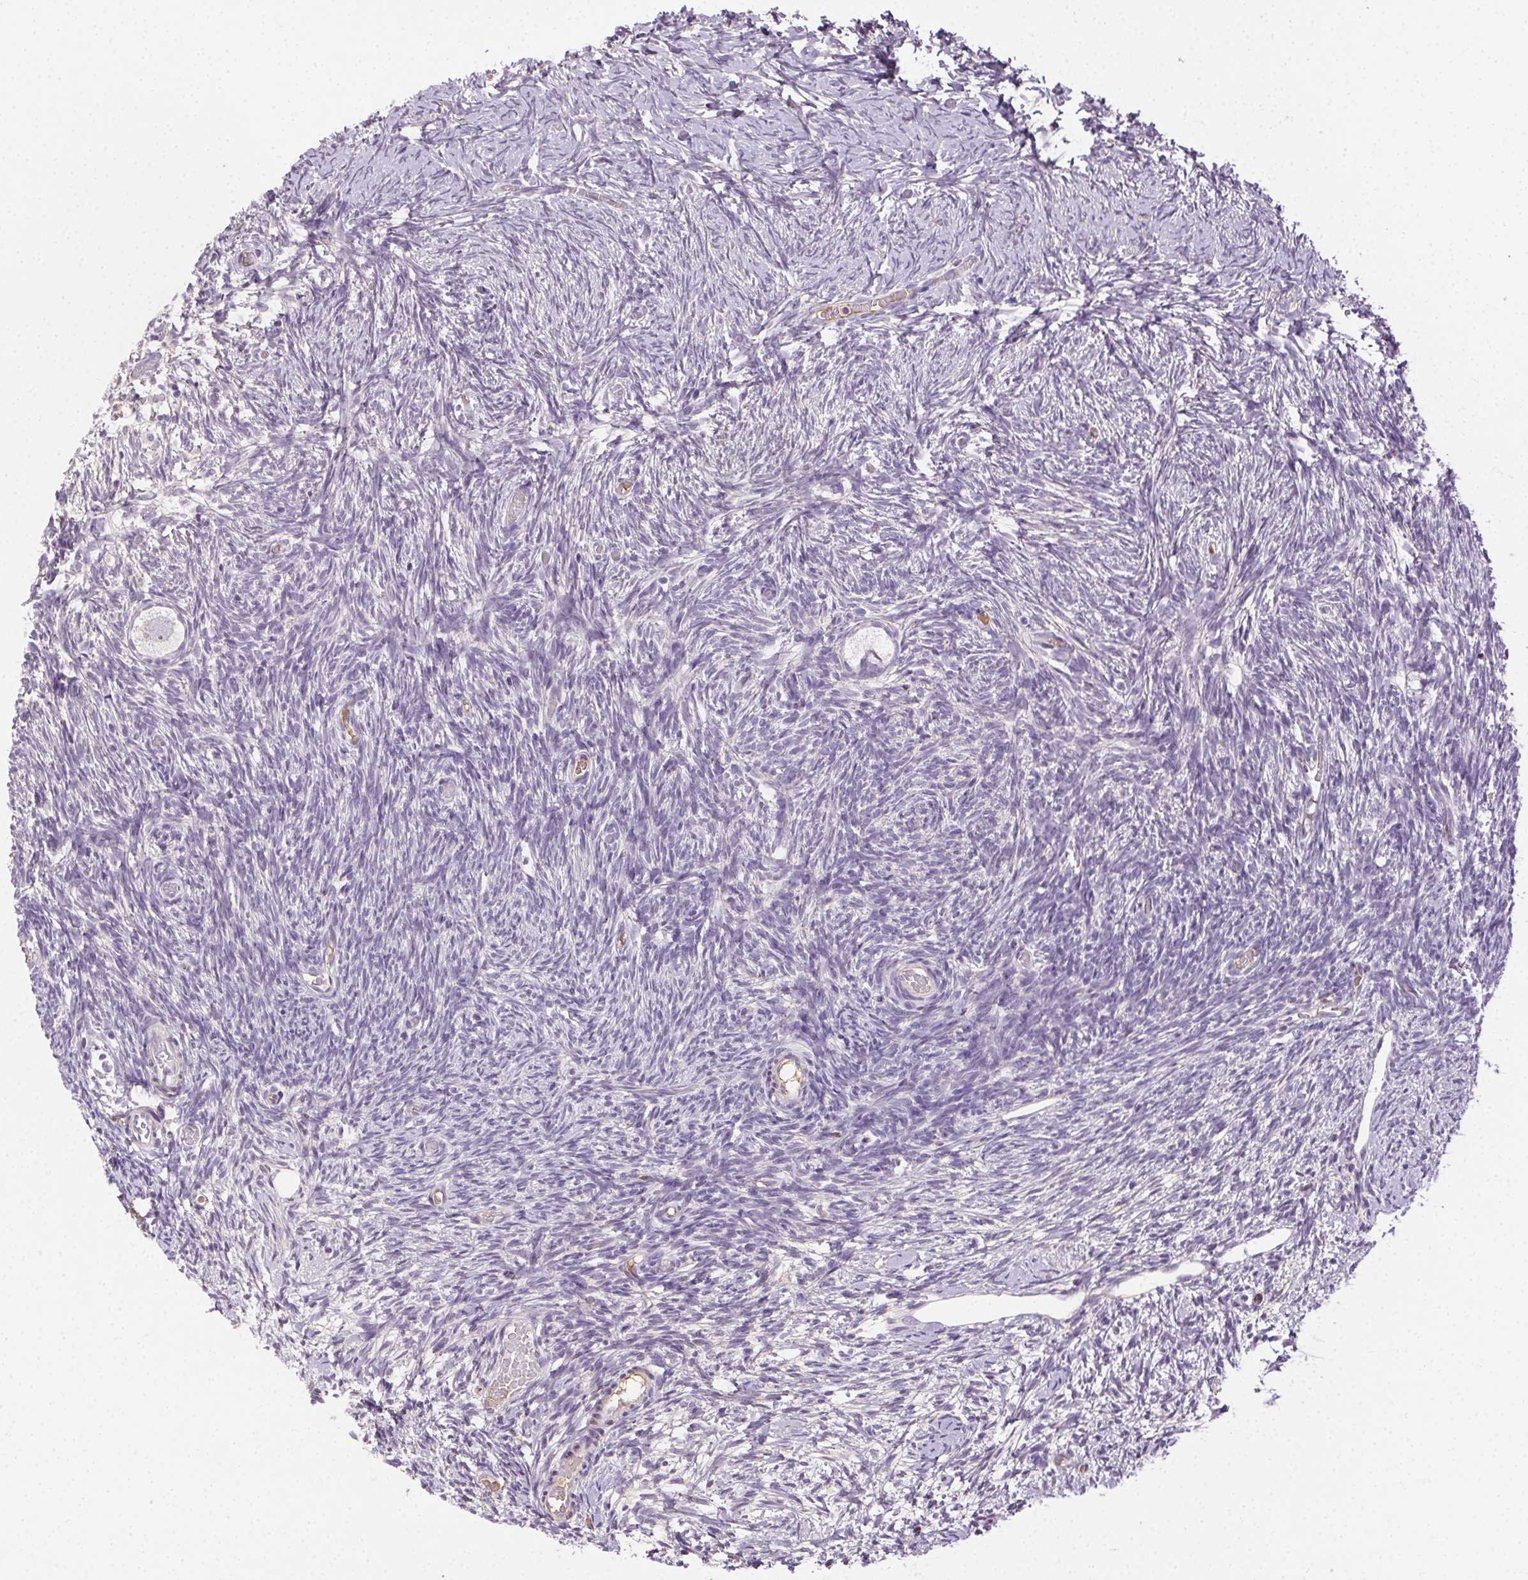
{"staining": {"intensity": "negative", "quantity": "none", "location": "none"}, "tissue": "ovary", "cell_type": "Follicle cells", "image_type": "normal", "snomed": [{"axis": "morphology", "description": "Normal tissue, NOS"}, {"axis": "topography", "description": "Ovary"}], "caption": "DAB (3,3'-diaminobenzidine) immunohistochemical staining of normal human ovary shows no significant expression in follicle cells. The staining is performed using DAB brown chromogen with nuclei counter-stained in using hematoxylin.", "gene": "BPIFB2", "patient": {"sex": "female", "age": 39}}